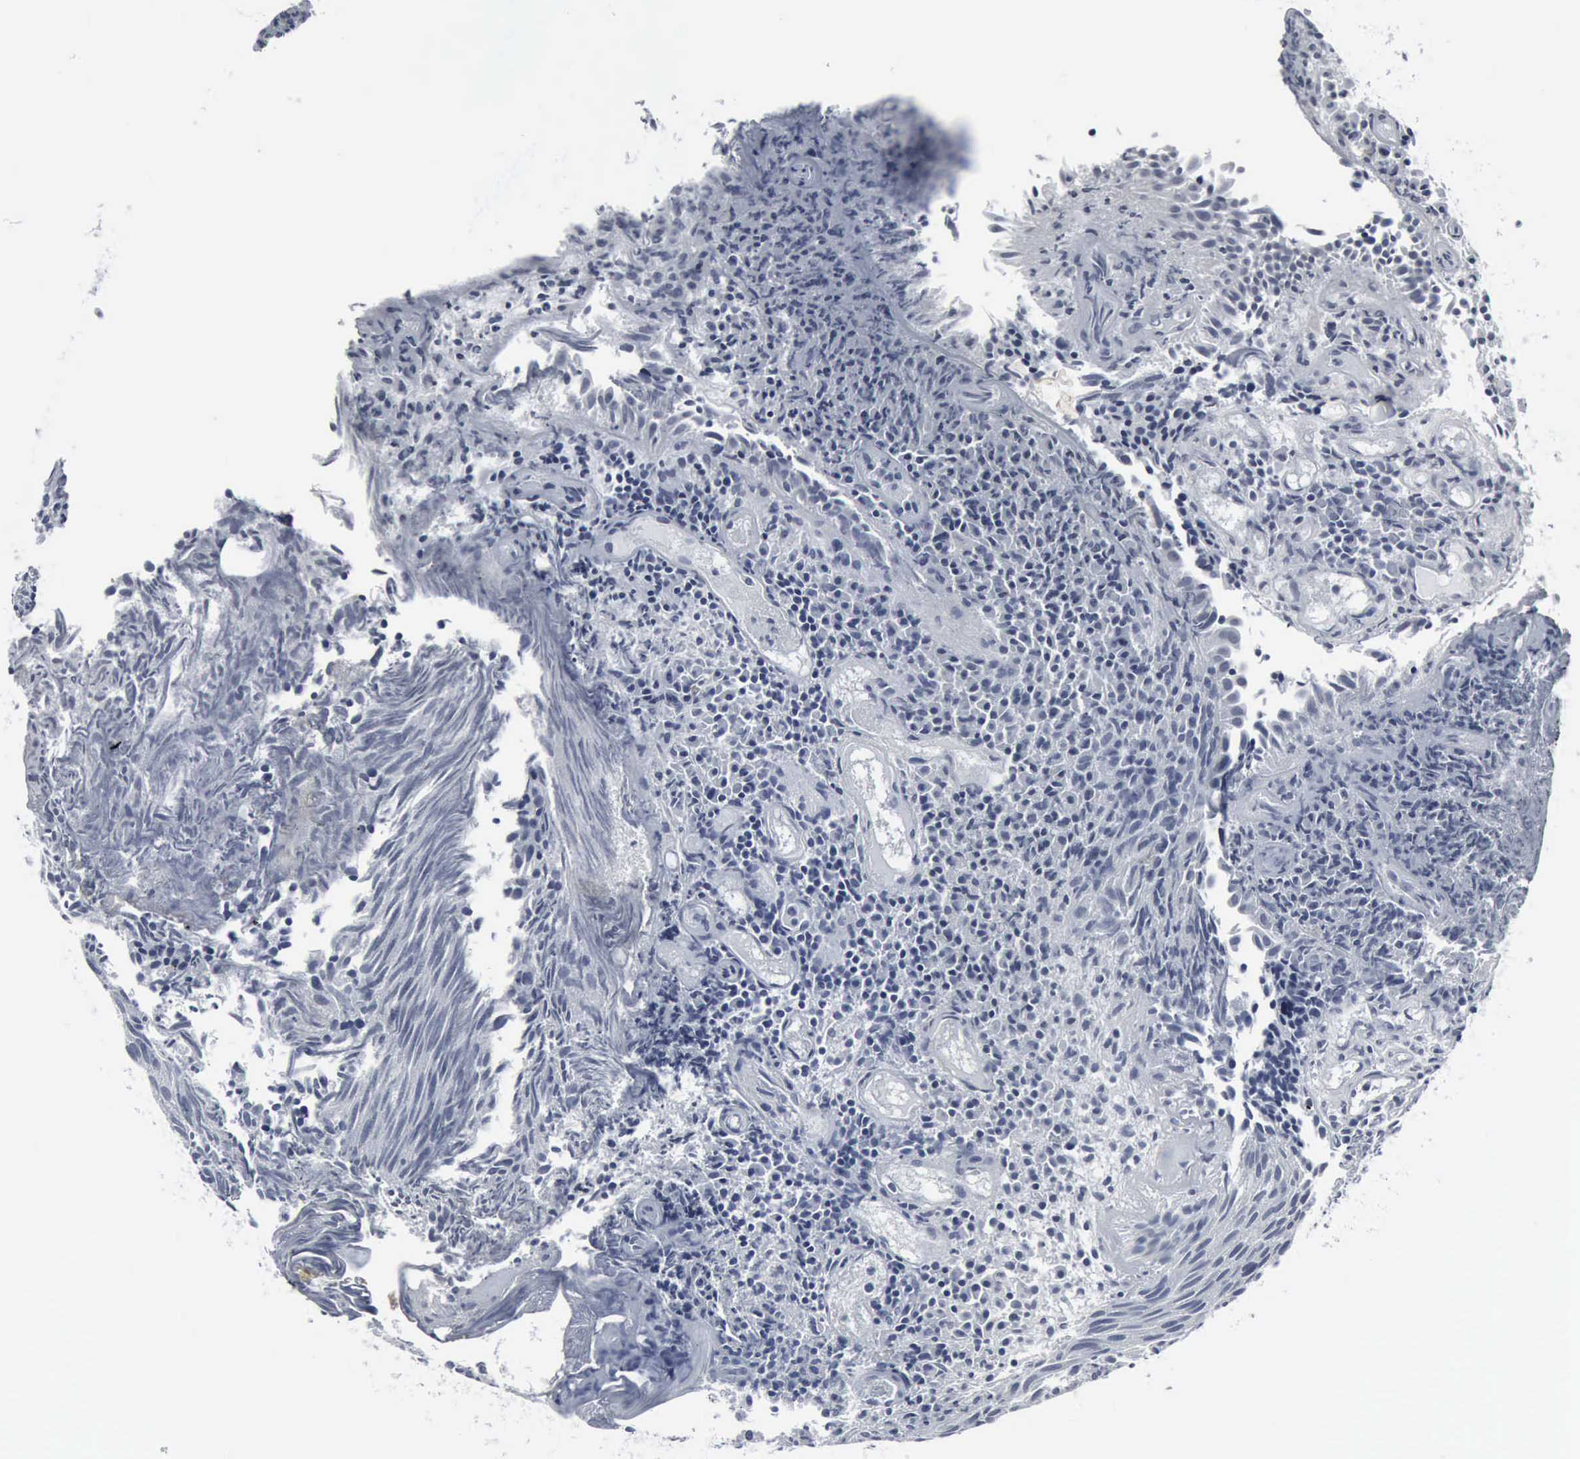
{"staining": {"intensity": "negative", "quantity": "none", "location": "none"}, "tissue": "urothelial cancer", "cell_type": "Tumor cells", "image_type": "cancer", "snomed": [{"axis": "morphology", "description": "Urothelial carcinoma, Low grade"}, {"axis": "topography", "description": "Urinary bladder"}], "caption": "High magnification brightfield microscopy of urothelial cancer stained with DAB (3,3'-diaminobenzidine) (brown) and counterstained with hematoxylin (blue): tumor cells show no significant expression.", "gene": "SNAP25", "patient": {"sex": "male", "age": 85}}